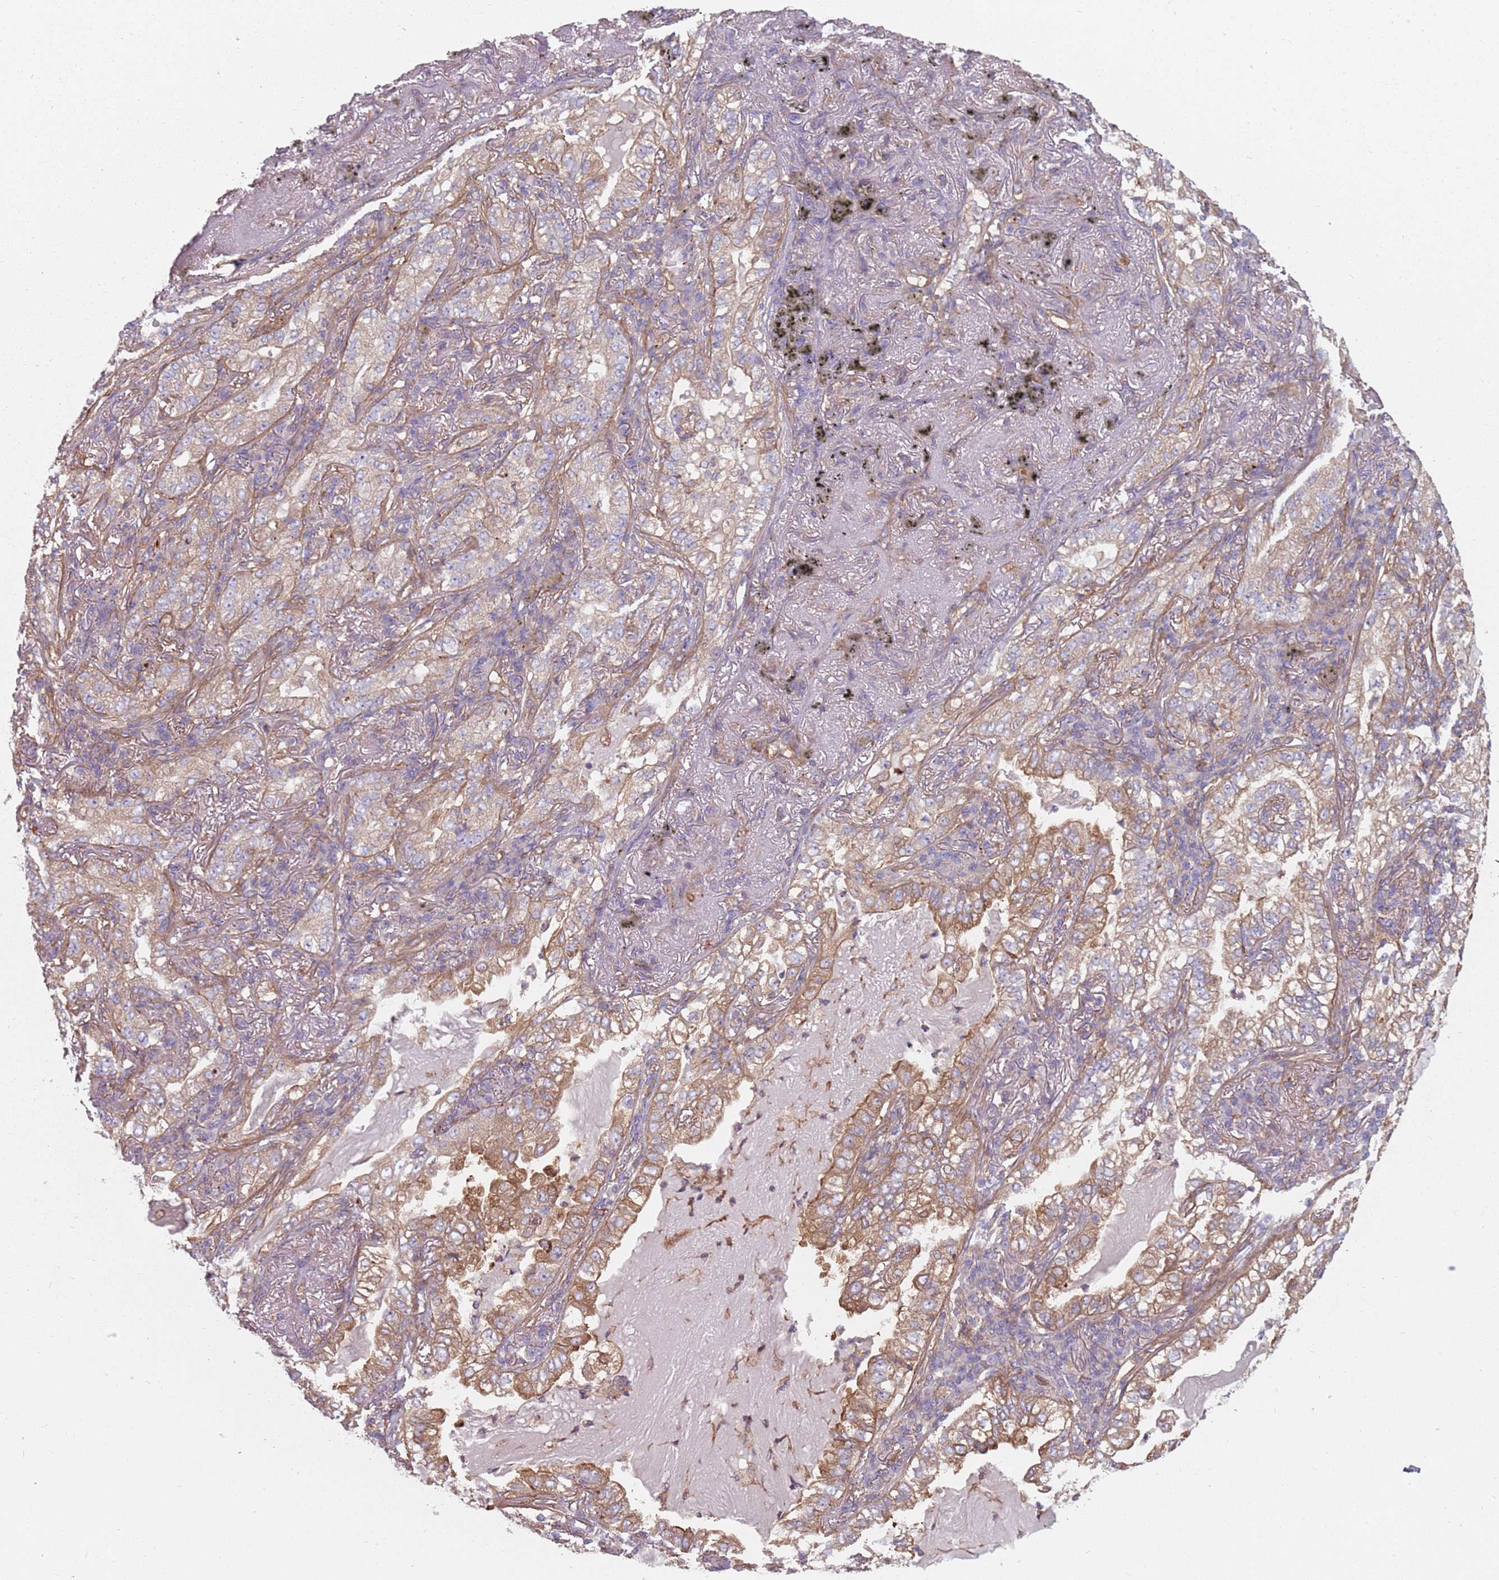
{"staining": {"intensity": "moderate", "quantity": "25%-75%", "location": "cytoplasmic/membranous"}, "tissue": "lung cancer", "cell_type": "Tumor cells", "image_type": "cancer", "snomed": [{"axis": "morphology", "description": "Adenocarcinoma, NOS"}, {"axis": "topography", "description": "Lung"}], "caption": "Immunohistochemistry of lung cancer (adenocarcinoma) shows medium levels of moderate cytoplasmic/membranous staining in approximately 25%-75% of tumor cells.", "gene": "SPDL1", "patient": {"sex": "female", "age": 73}}